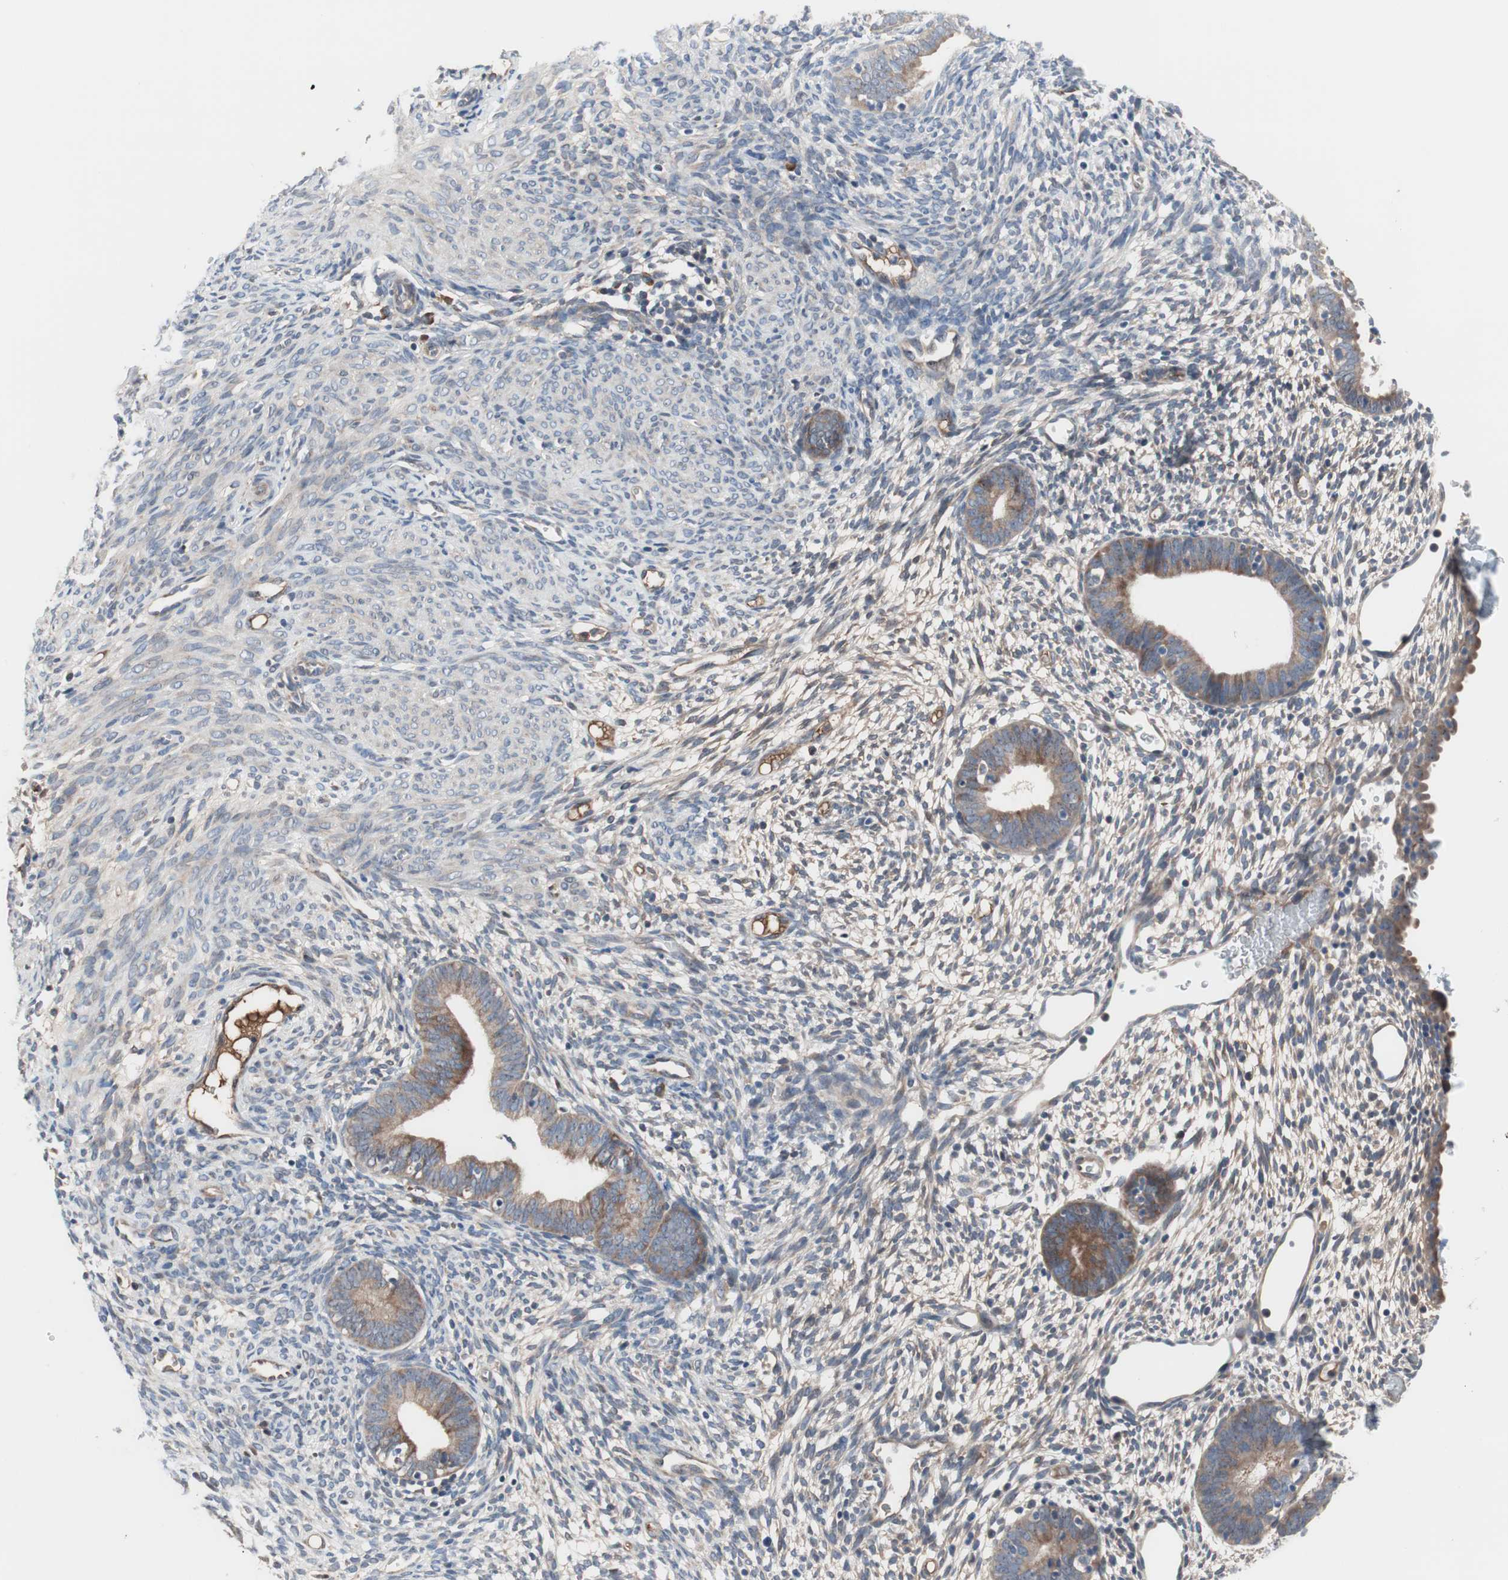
{"staining": {"intensity": "weak", "quantity": ">75%", "location": "cytoplasmic/membranous"}, "tissue": "endometrium", "cell_type": "Cells in endometrial stroma", "image_type": "normal", "snomed": [{"axis": "morphology", "description": "Normal tissue, NOS"}, {"axis": "morphology", "description": "Atrophy, NOS"}, {"axis": "topography", "description": "Uterus"}, {"axis": "topography", "description": "Endometrium"}], "caption": "A brown stain labels weak cytoplasmic/membranous expression of a protein in cells in endometrial stroma of benign human endometrium.", "gene": "KANSL1", "patient": {"sex": "female", "age": 68}}